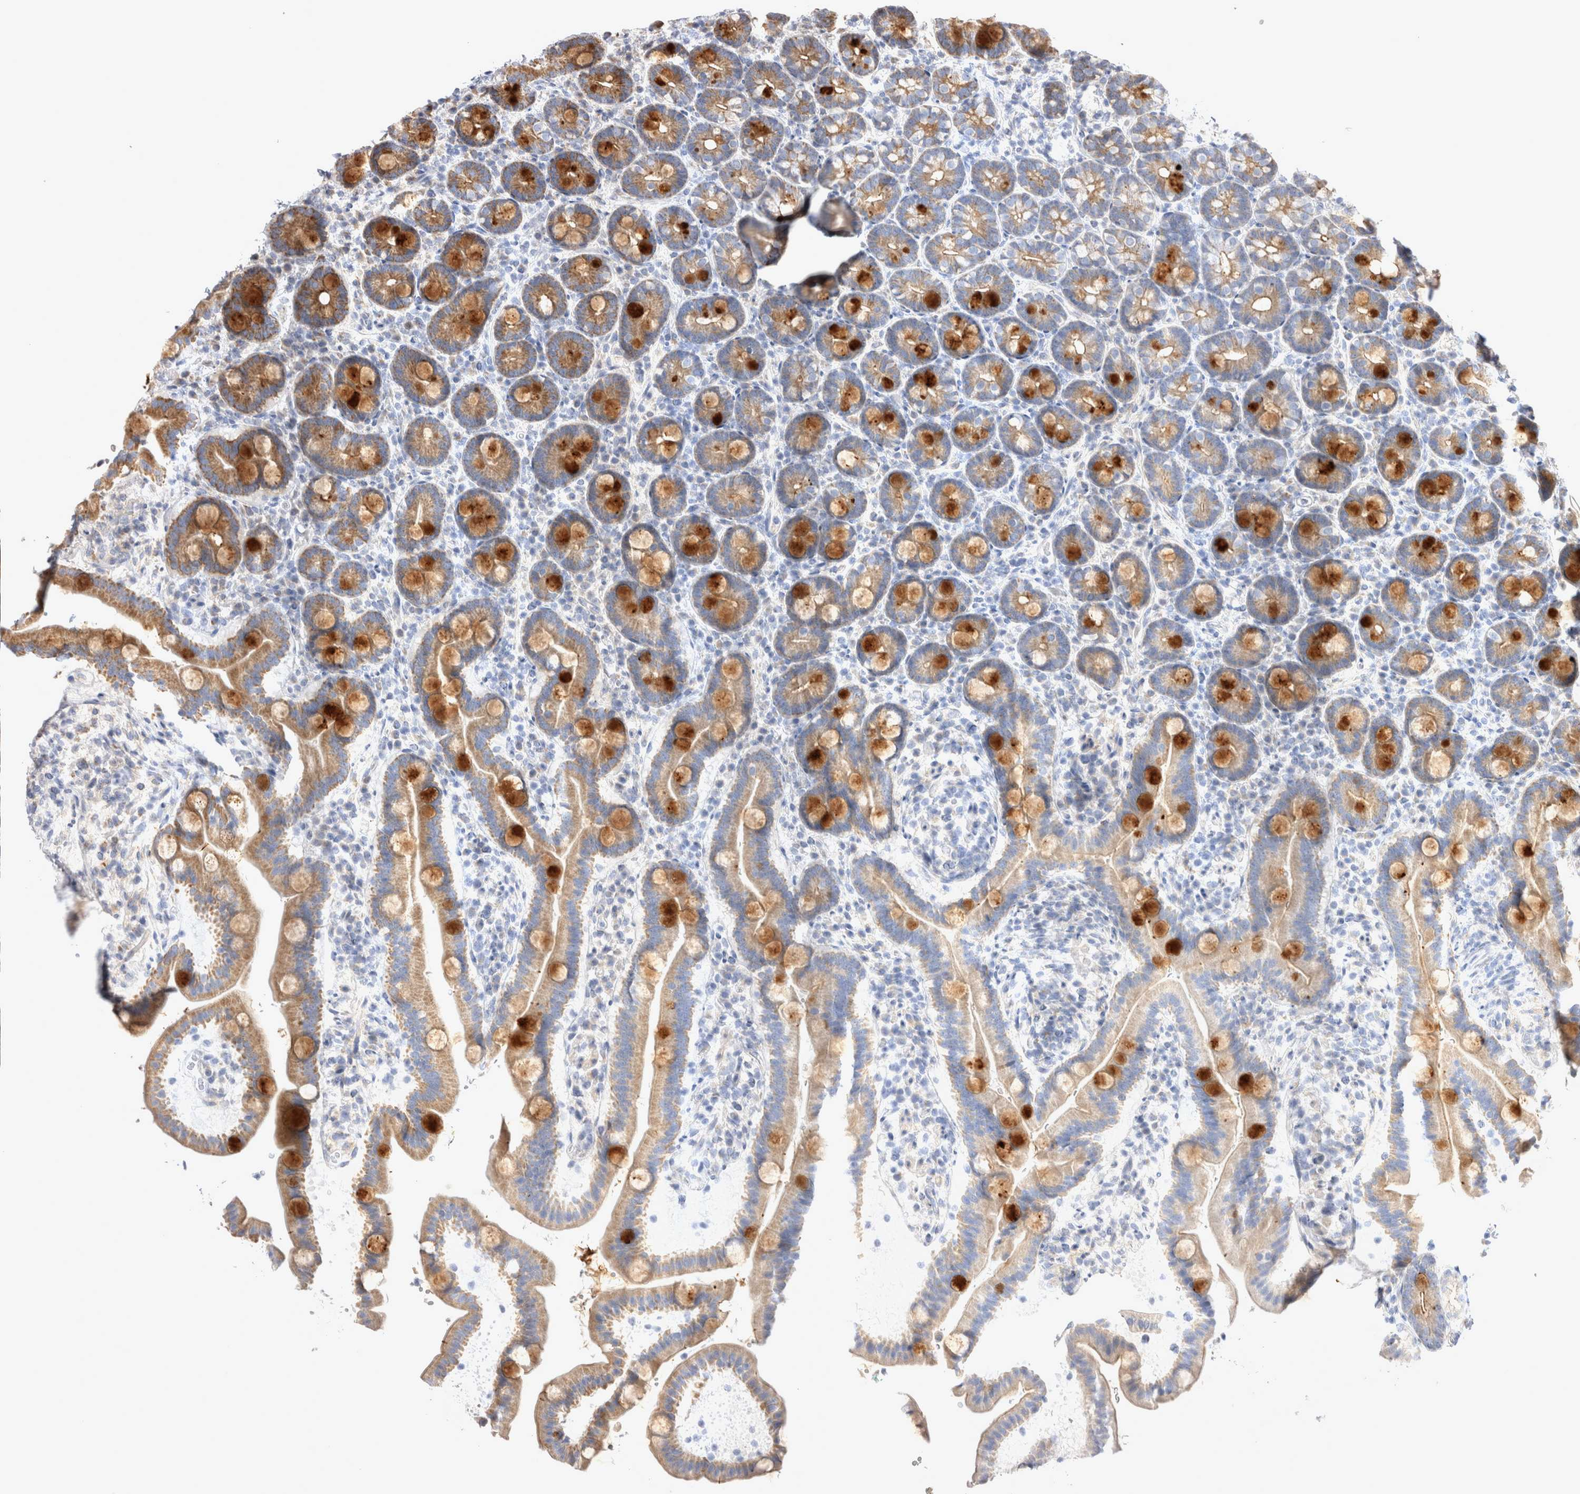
{"staining": {"intensity": "moderate", "quantity": ">75%", "location": "cytoplasmic/membranous"}, "tissue": "duodenum", "cell_type": "Glandular cells", "image_type": "normal", "snomed": [{"axis": "morphology", "description": "Normal tissue, NOS"}, {"axis": "topography", "description": "Duodenum"}], "caption": "Human duodenum stained for a protein (brown) demonstrates moderate cytoplasmic/membranous positive staining in approximately >75% of glandular cells.", "gene": "TSPOAP1", "patient": {"sex": "male", "age": 54}}